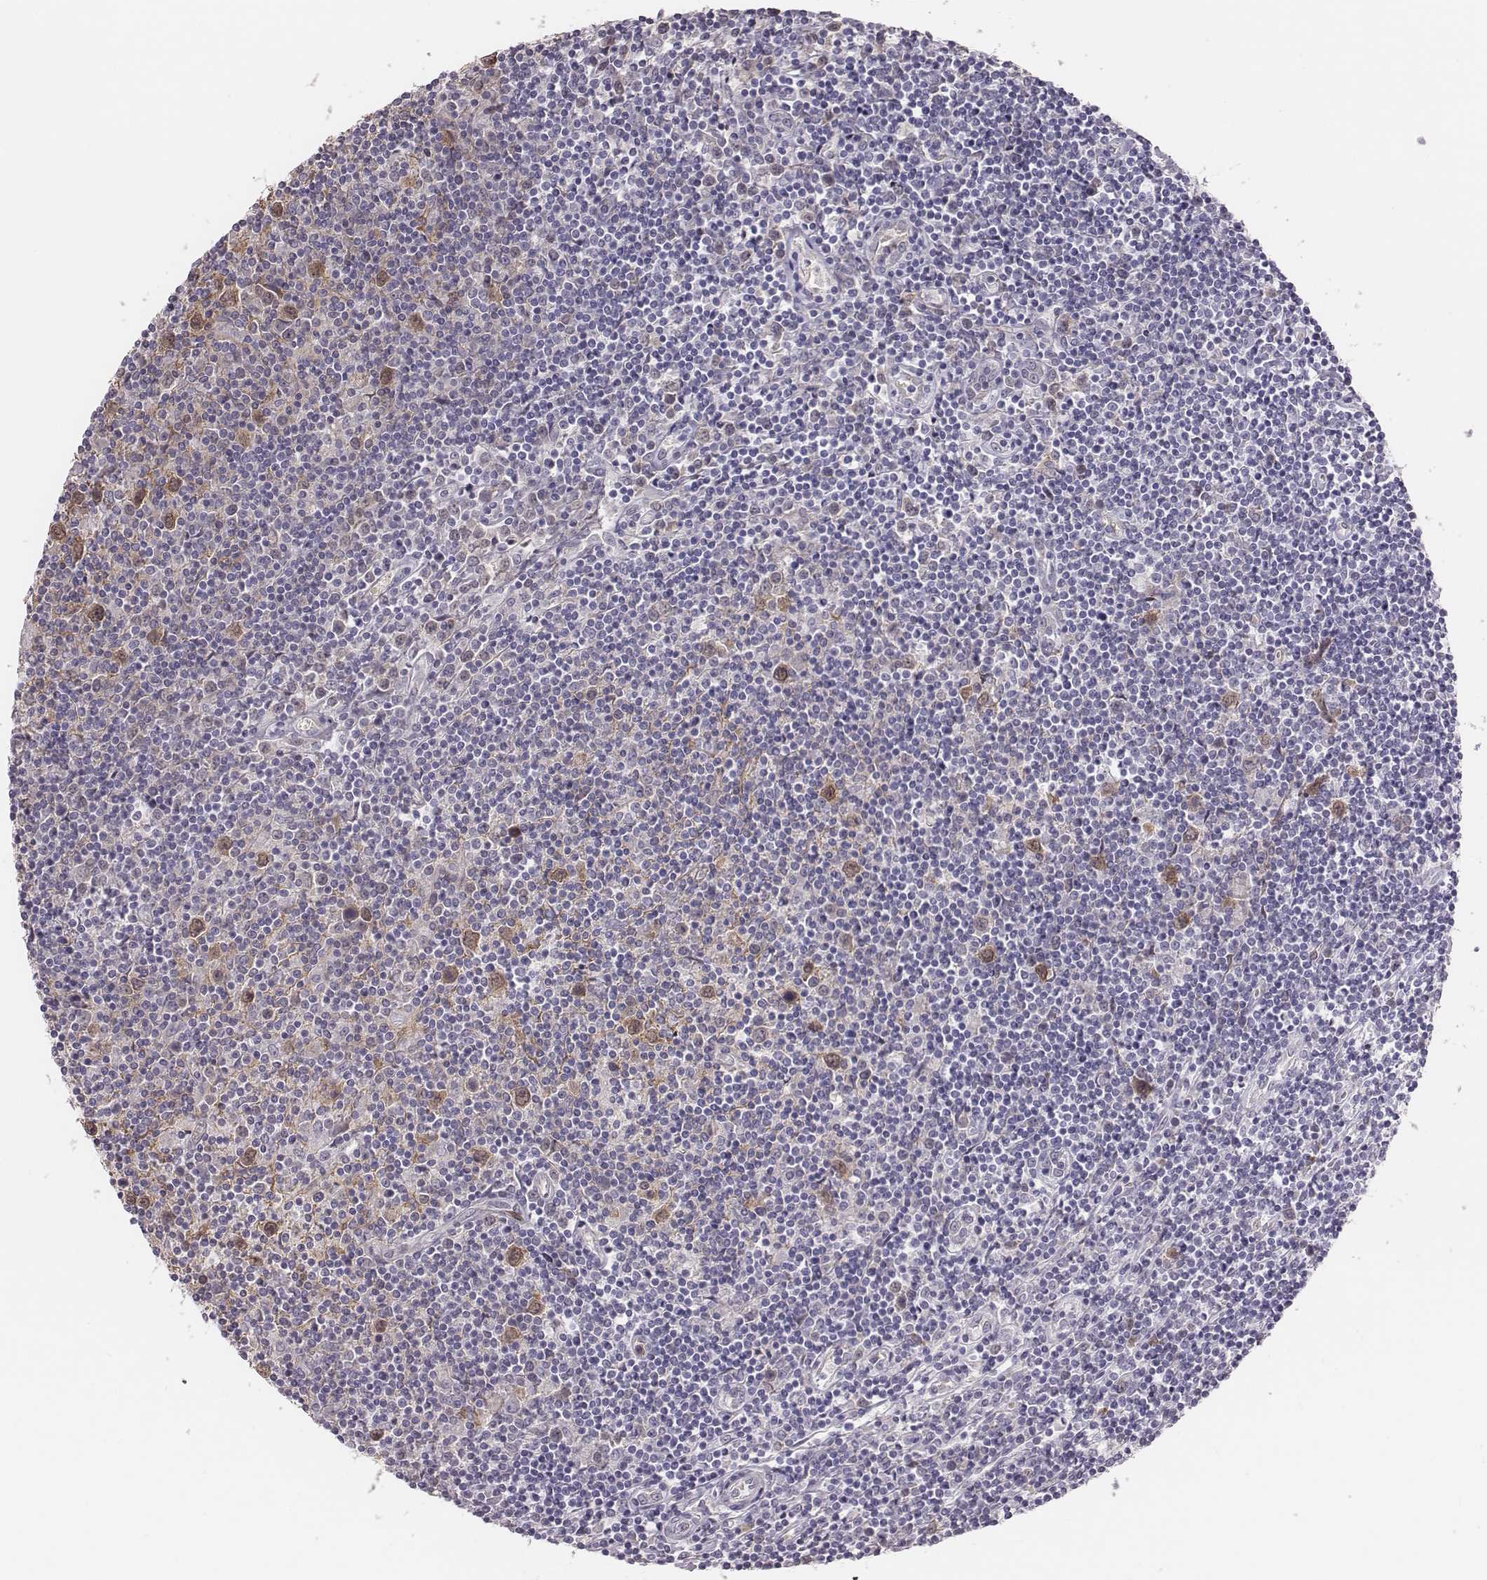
{"staining": {"intensity": "negative", "quantity": "none", "location": "none"}, "tissue": "lymphoma", "cell_type": "Tumor cells", "image_type": "cancer", "snomed": [{"axis": "morphology", "description": "Hodgkin's disease, NOS"}, {"axis": "topography", "description": "Lymph node"}], "caption": "DAB immunohistochemical staining of Hodgkin's disease exhibits no significant staining in tumor cells.", "gene": "PBK", "patient": {"sex": "male", "age": 40}}